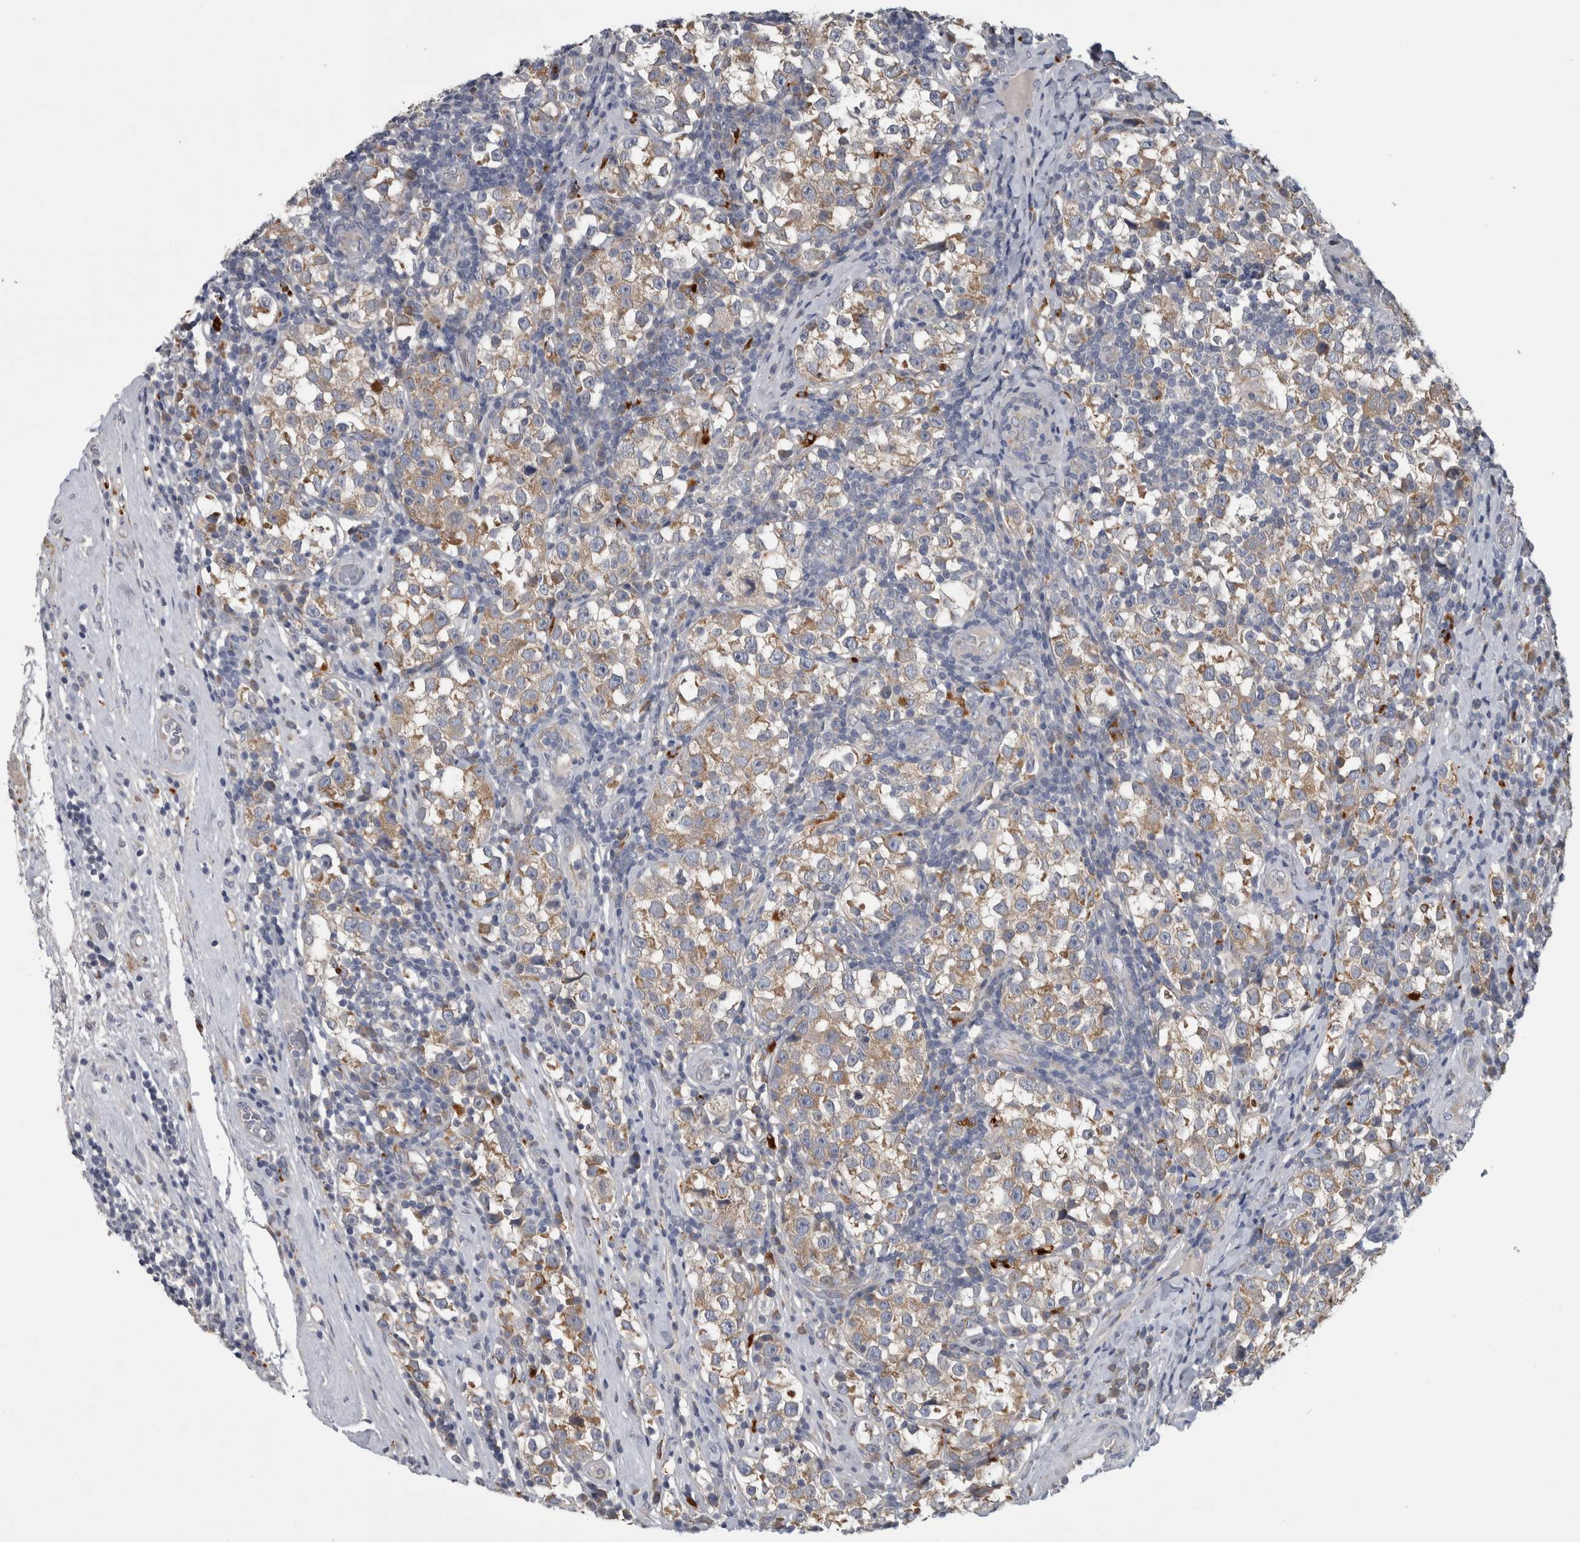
{"staining": {"intensity": "moderate", "quantity": "25%-75%", "location": "cytoplasmic/membranous"}, "tissue": "testis cancer", "cell_type": "Tumor cells", "image_type": "cancer", "snomed": [{"axis": "morphology", "description": "Normal tissue, NOS"}, {"axis": "morphology", "description": "Seminoma, NOS"}, {"axis": "topography", "description": "Testis"}], "caption": "A histopathology image of testis seminoma stained for a protein demonstrates moderate cytoplasmic/membranous brown staining in tumor cells.", "gene": "ATXN2", "patient": {"sex": "male", "age": 43}}